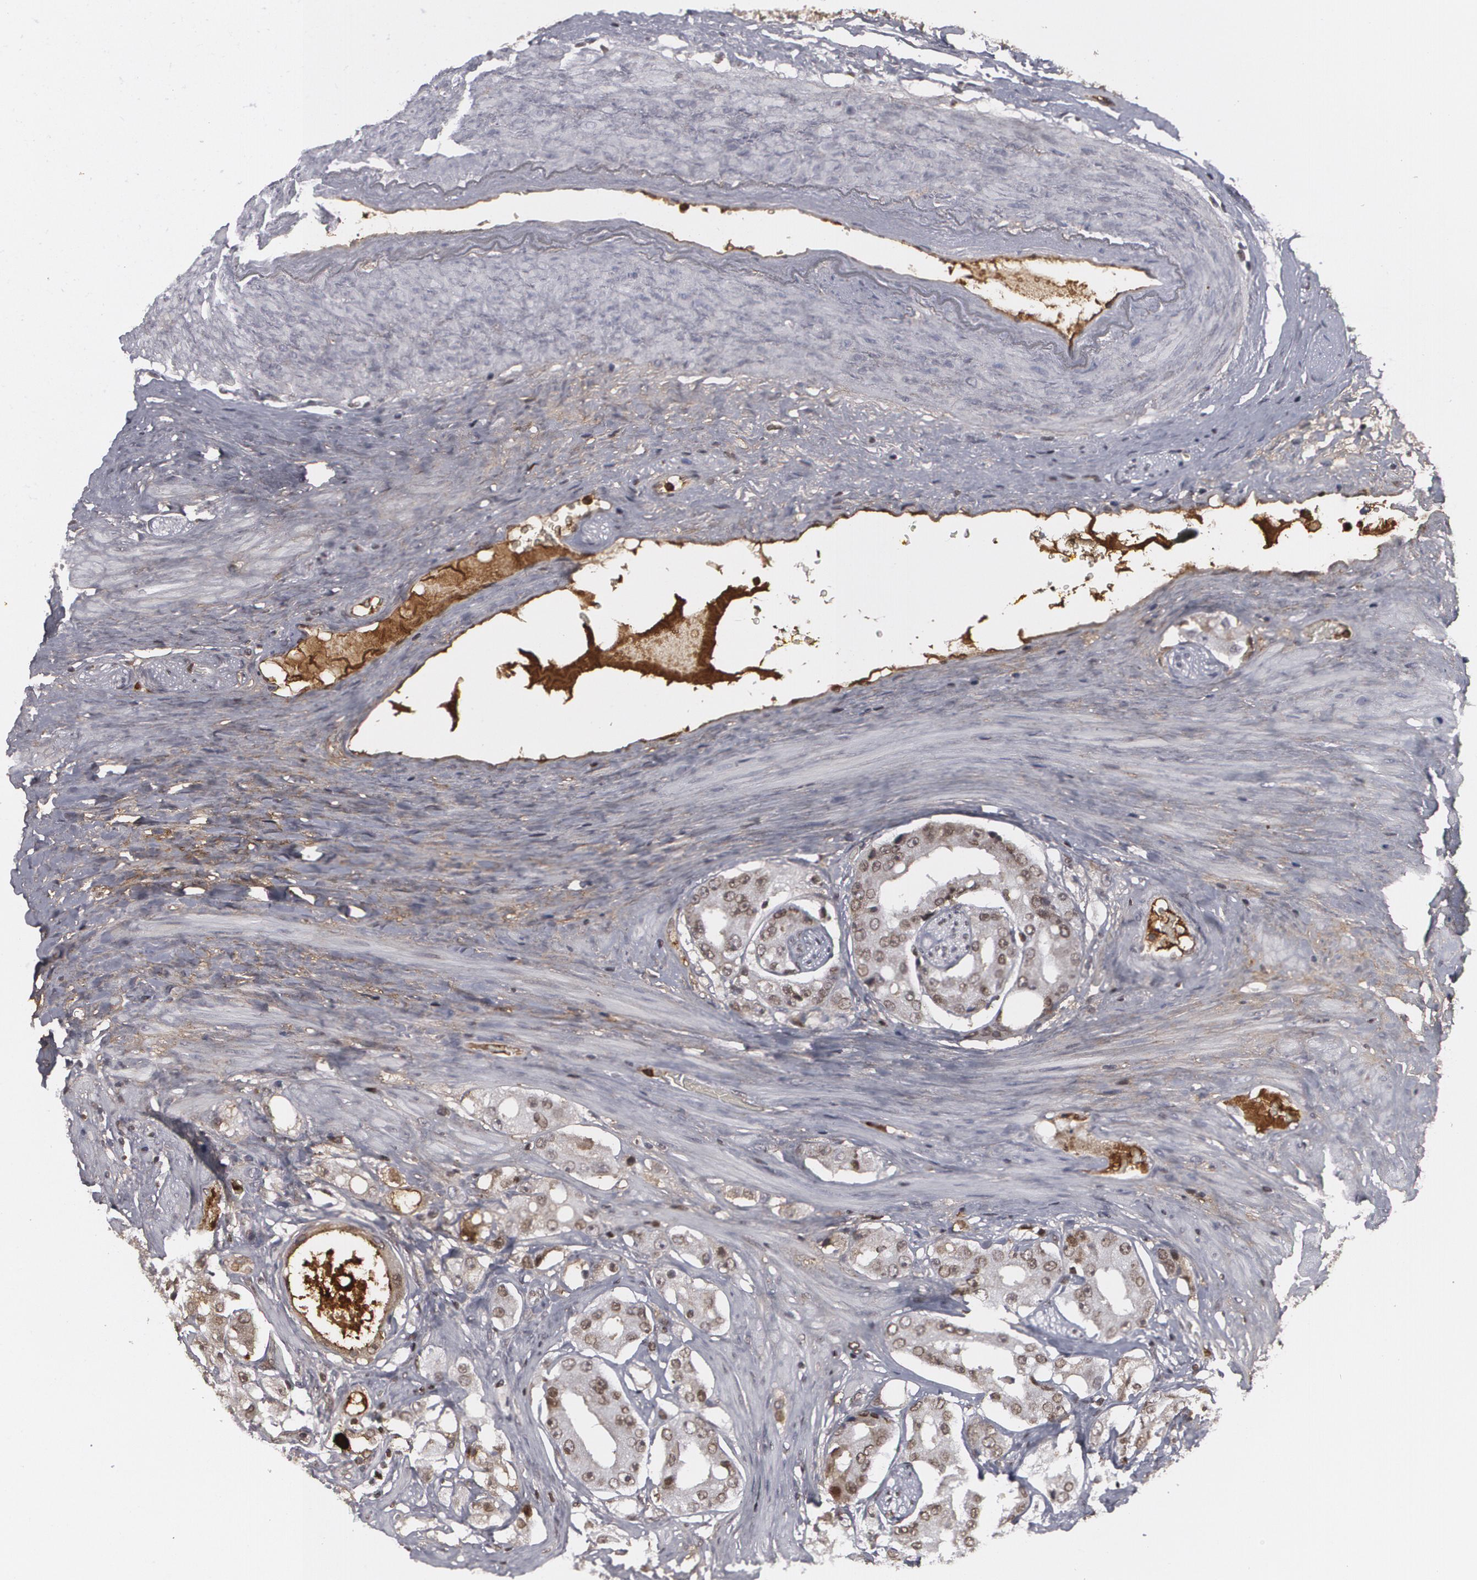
{"staining": {"intensity": "negative", "quantity": "none", "location": "none"}, "tissue": "prostate cancer", "cell_type": "Tumor cells", "image_type": "cancer", "snomed": [{"axis": "morphology", "description": "Adenocarcinoma, High grade"}, {"axis": "topography", "description": "Prostate"}], "caption": "Prostate cancer (high-grade adenocarcinoma) was stained to show a protein in brown. There is no significant staining in tumor cells.", "gene": "LRG1", "patient": {"sex": "male", "age": 68}}